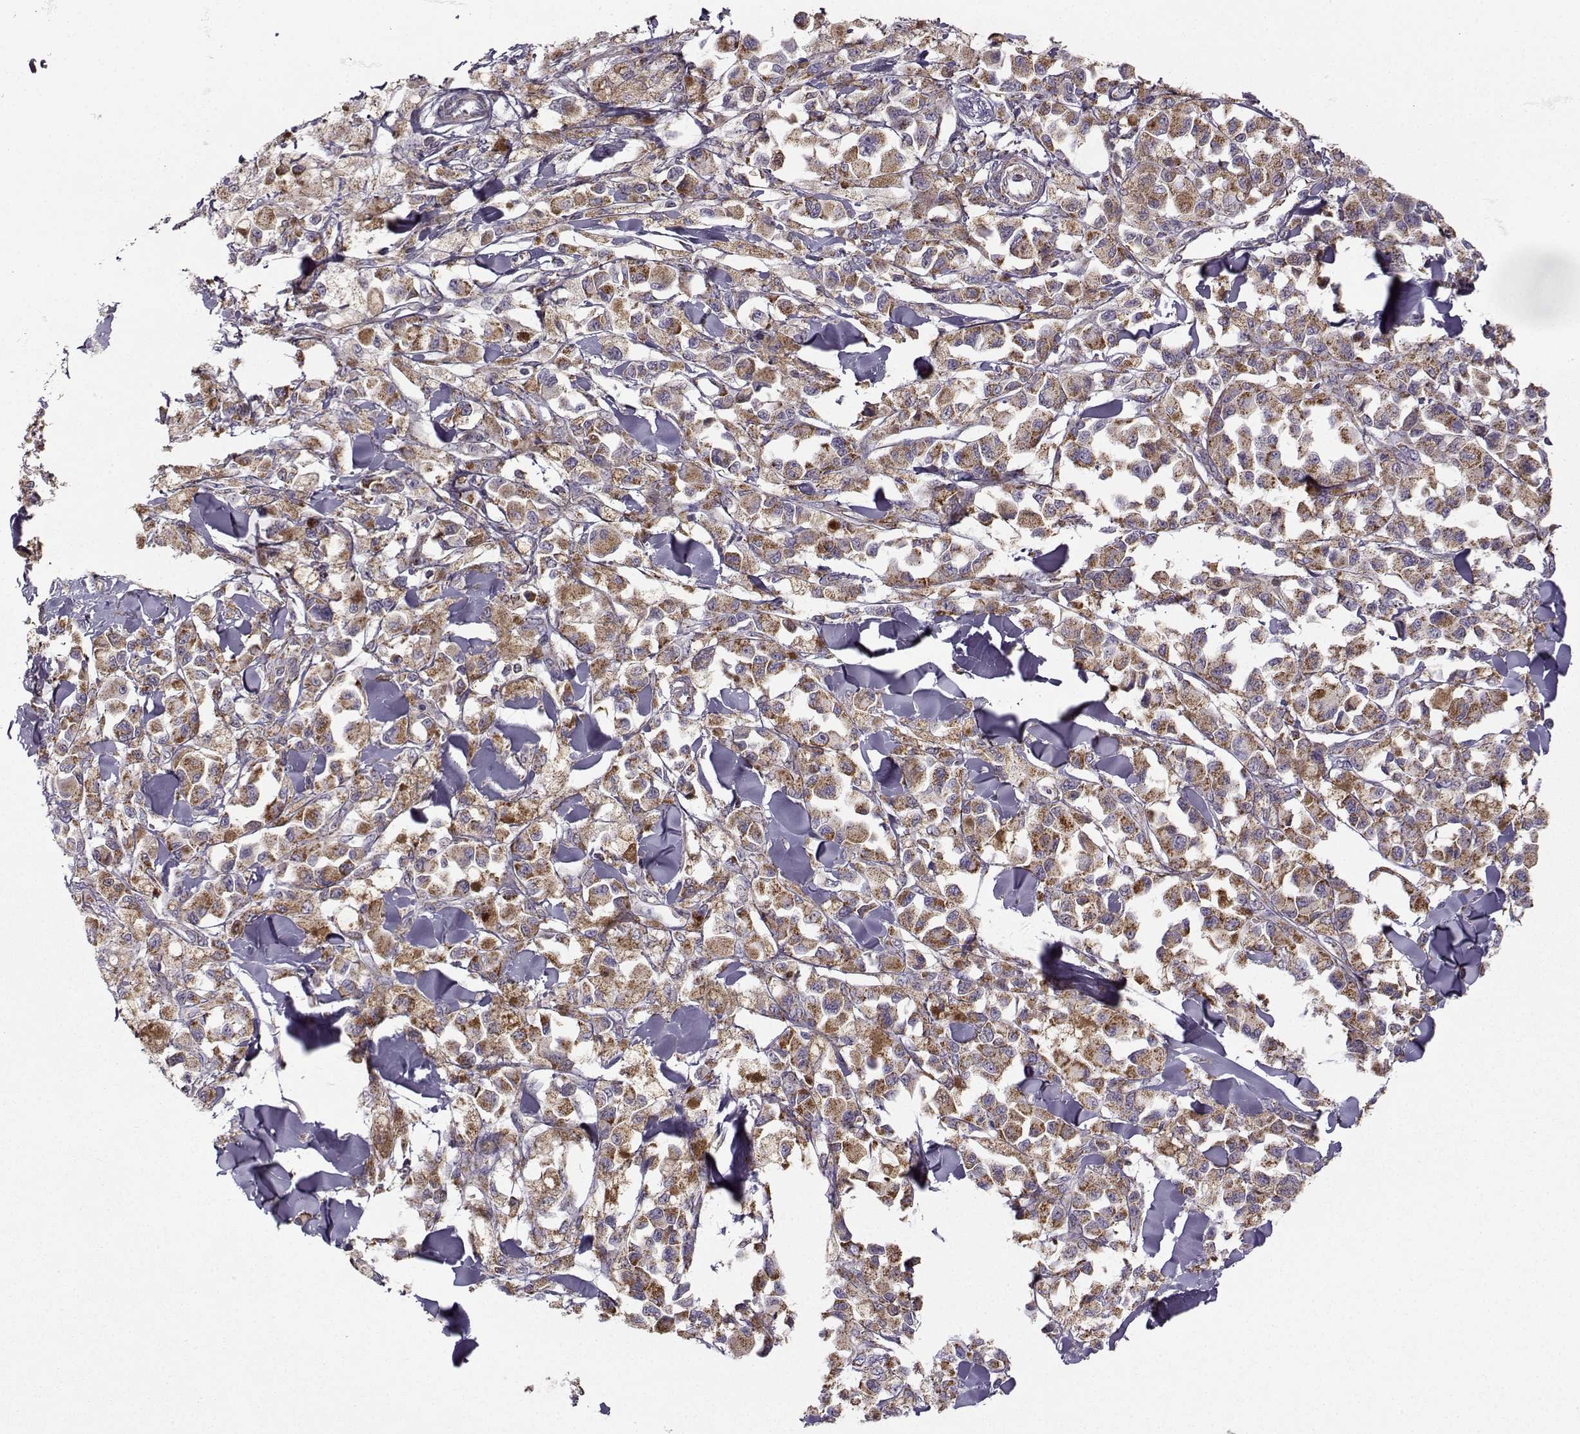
{"staining": {"intensity": "moderate", "quantity": ">75%", "location": "cytoplasmic/membranous"}, "tissue": "melanoma", "cell_type": "Tumor cells", "image_type": "cancer", "snomed": [{"axis": "morphology", "description": "Malignant melanoma, NOS"}, {"axis": "topography", "description": "Skin"}], "caption": "A brown stain shows moderate cytoplasmic/membranous staining of a protein in human melanoma tumor cells.", "gene": "NECAB3", "patient": {"sex": "female", "age": 58}}